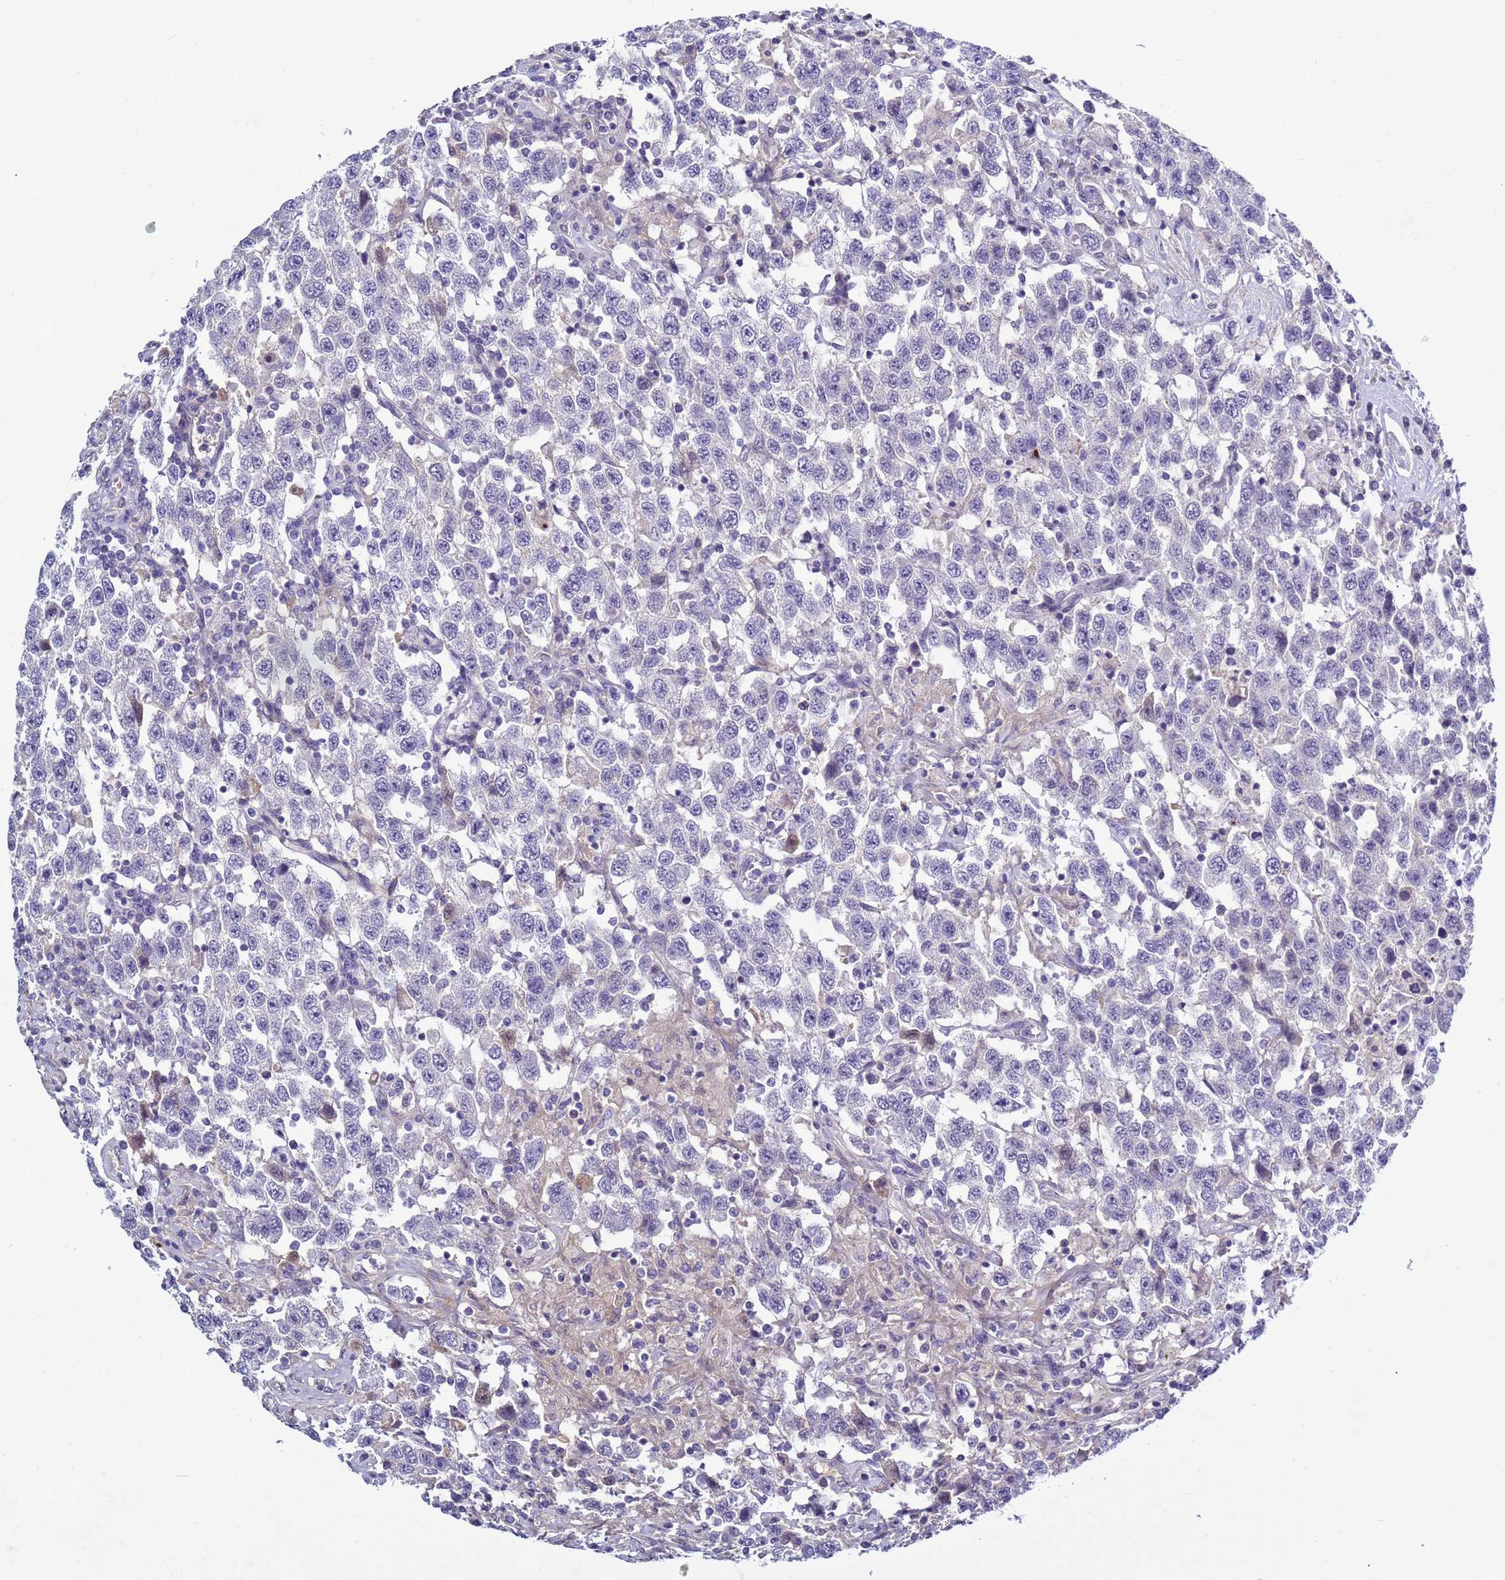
{"staining": {"intensity": "negative", "quantity": "none", "location": "none"}, "tissue": "testis cancer", "cell_type": "Tumor cells", "image_type": "cancer", "snomed": [{"axis": "morphology", "description": "Seminoma, NOS"}, {"axis": "topography", "description": "Testis"}], "caption": "The image exhibits no staining of tumor cells in seminoma (testis).", "gene": "TRIM51", "patient": {"sex": "male", "age": 41}}